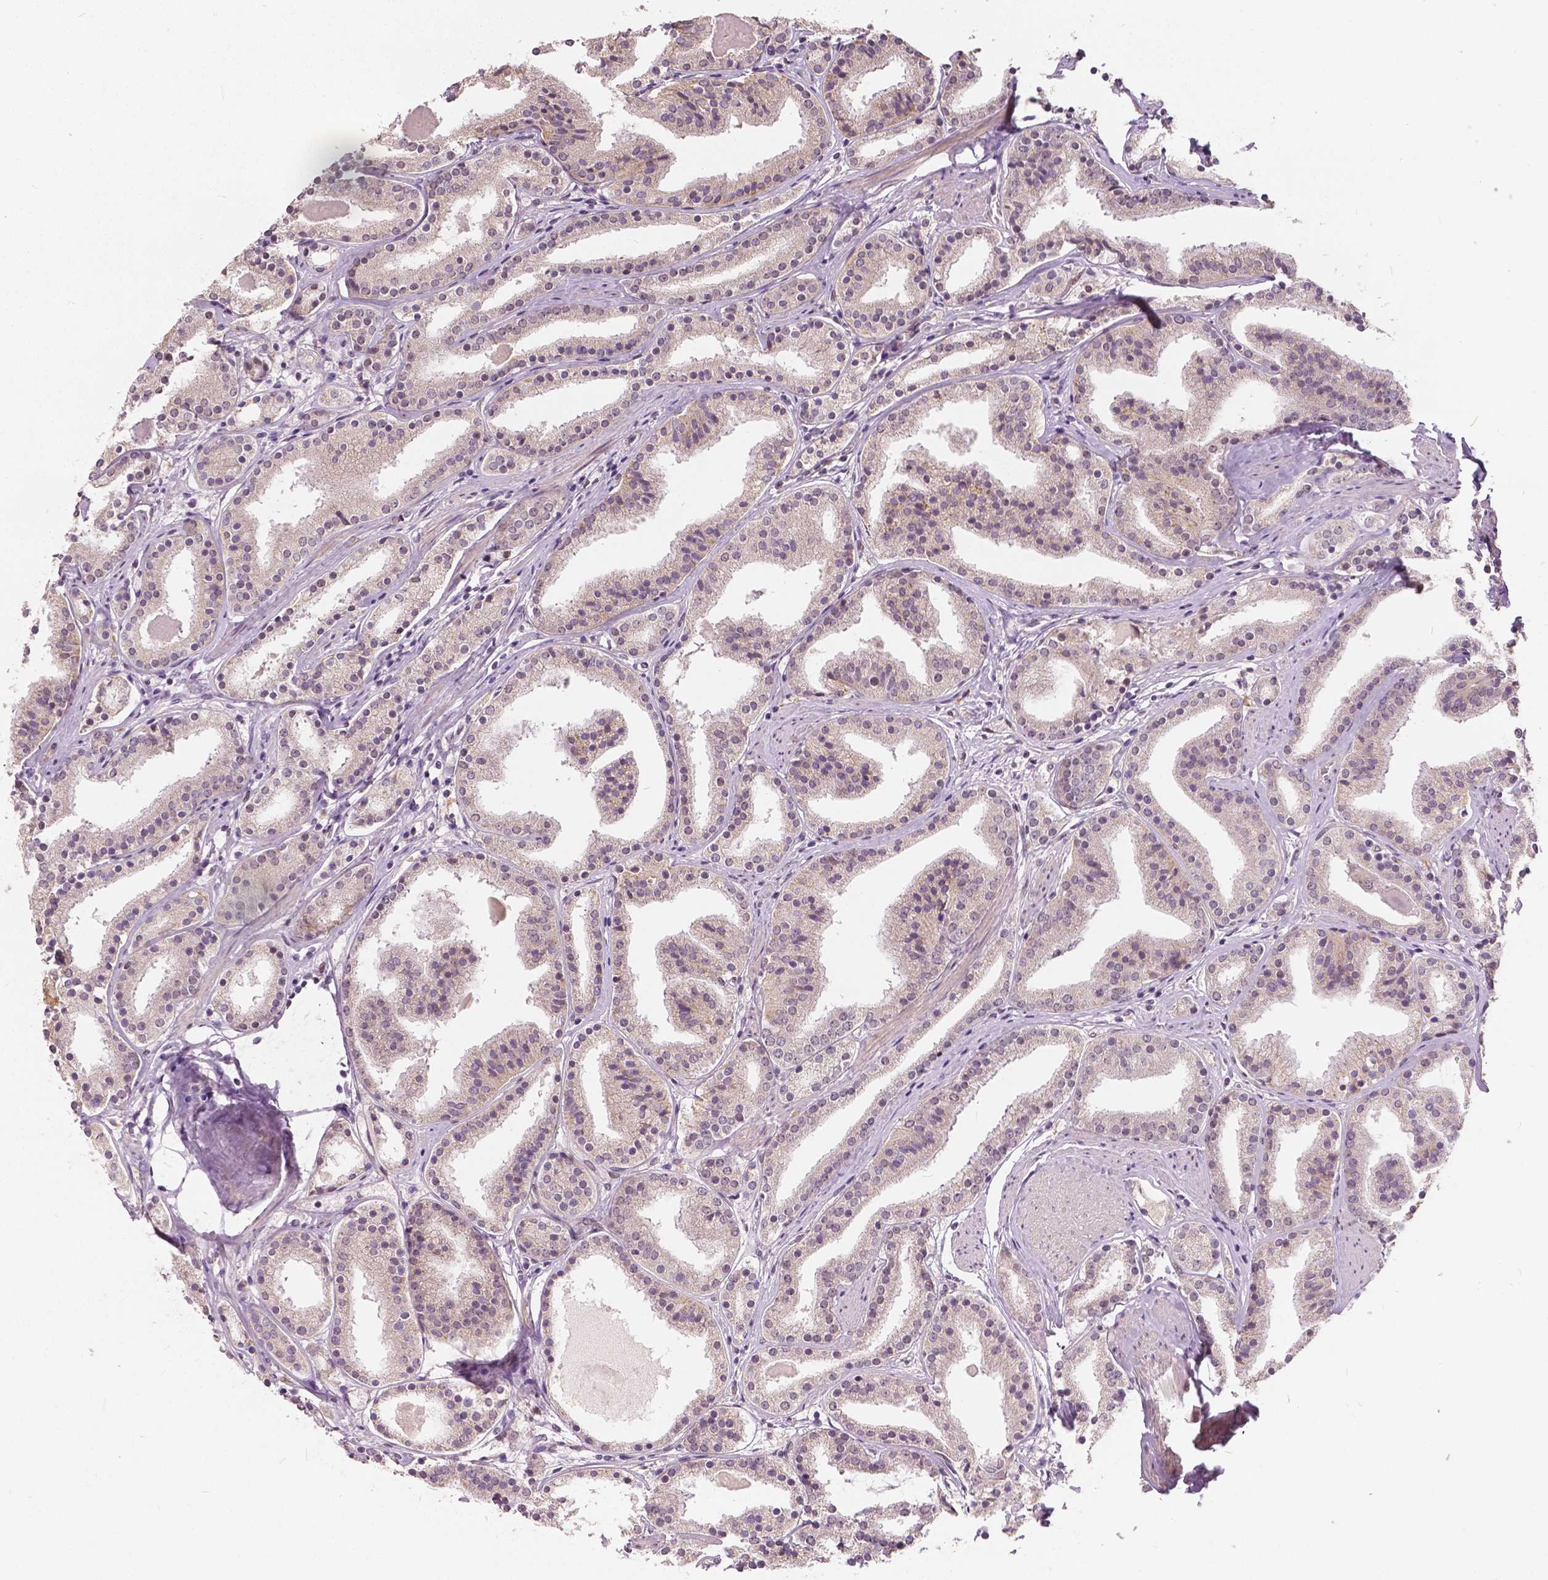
{"staining": {"intensity": "negative", "quantity": "none", "location": "none"}, "tissue": "prostate cancer", "cell_type": "Tumor cells", "image_type": "cancer", "snomed": [{"axis": "morphology", "description": "Adenocarcinoma, High grade"}, {"axis": "topography", "description": "Prostate"}], "caption": "This is an immunohistochemistry photomicrograph of human high-grade adenocarcinoma (prostate). There is no positivity in tumor cells.", "gene": "HMBOX1", "patient": {"sex": "male", "age": 63}}